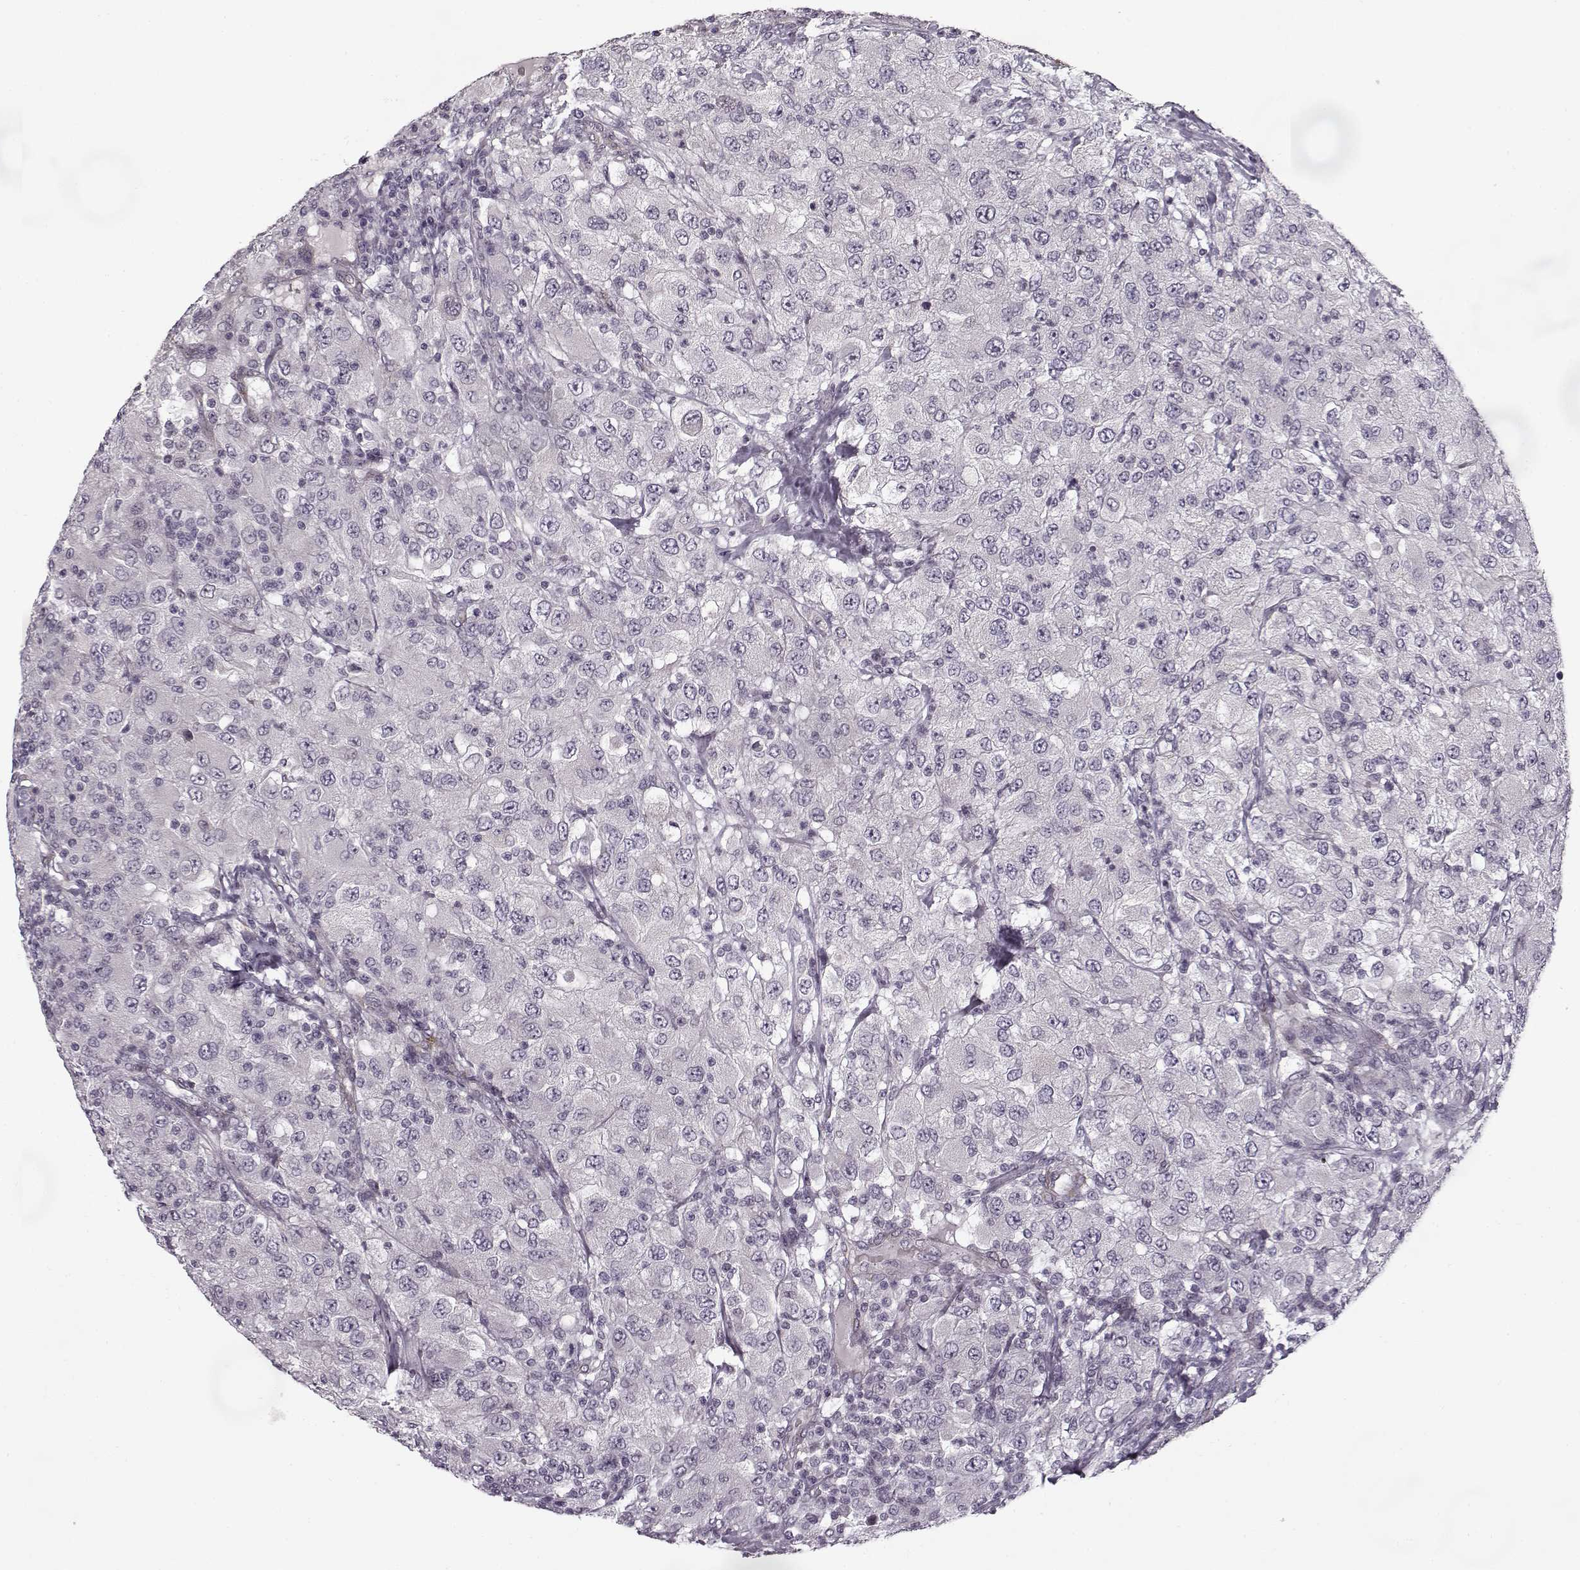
{"staining": {"intensity": "negative", "quantity": "none", "location": "none"}, "tissue": "renal cancer", "cell_type": "Tumor cells", "image_type": "cancer", "snomed": [{"axis": "morphology", "description": "Adenocarcinoma, NOS"}, {"axis": "topography", "description": "Kidney"}], "caption": "Tumor cells are negative for protein expression in human renal cancer. (Stains: DAB (3,3'-diaminobenzidine) IHC with hematoxylin counter stain, Microscopy: brightfield microscopy at high magnification).", "gene": "LAMB2", "patient": {"sex": "female", "age": 67}}